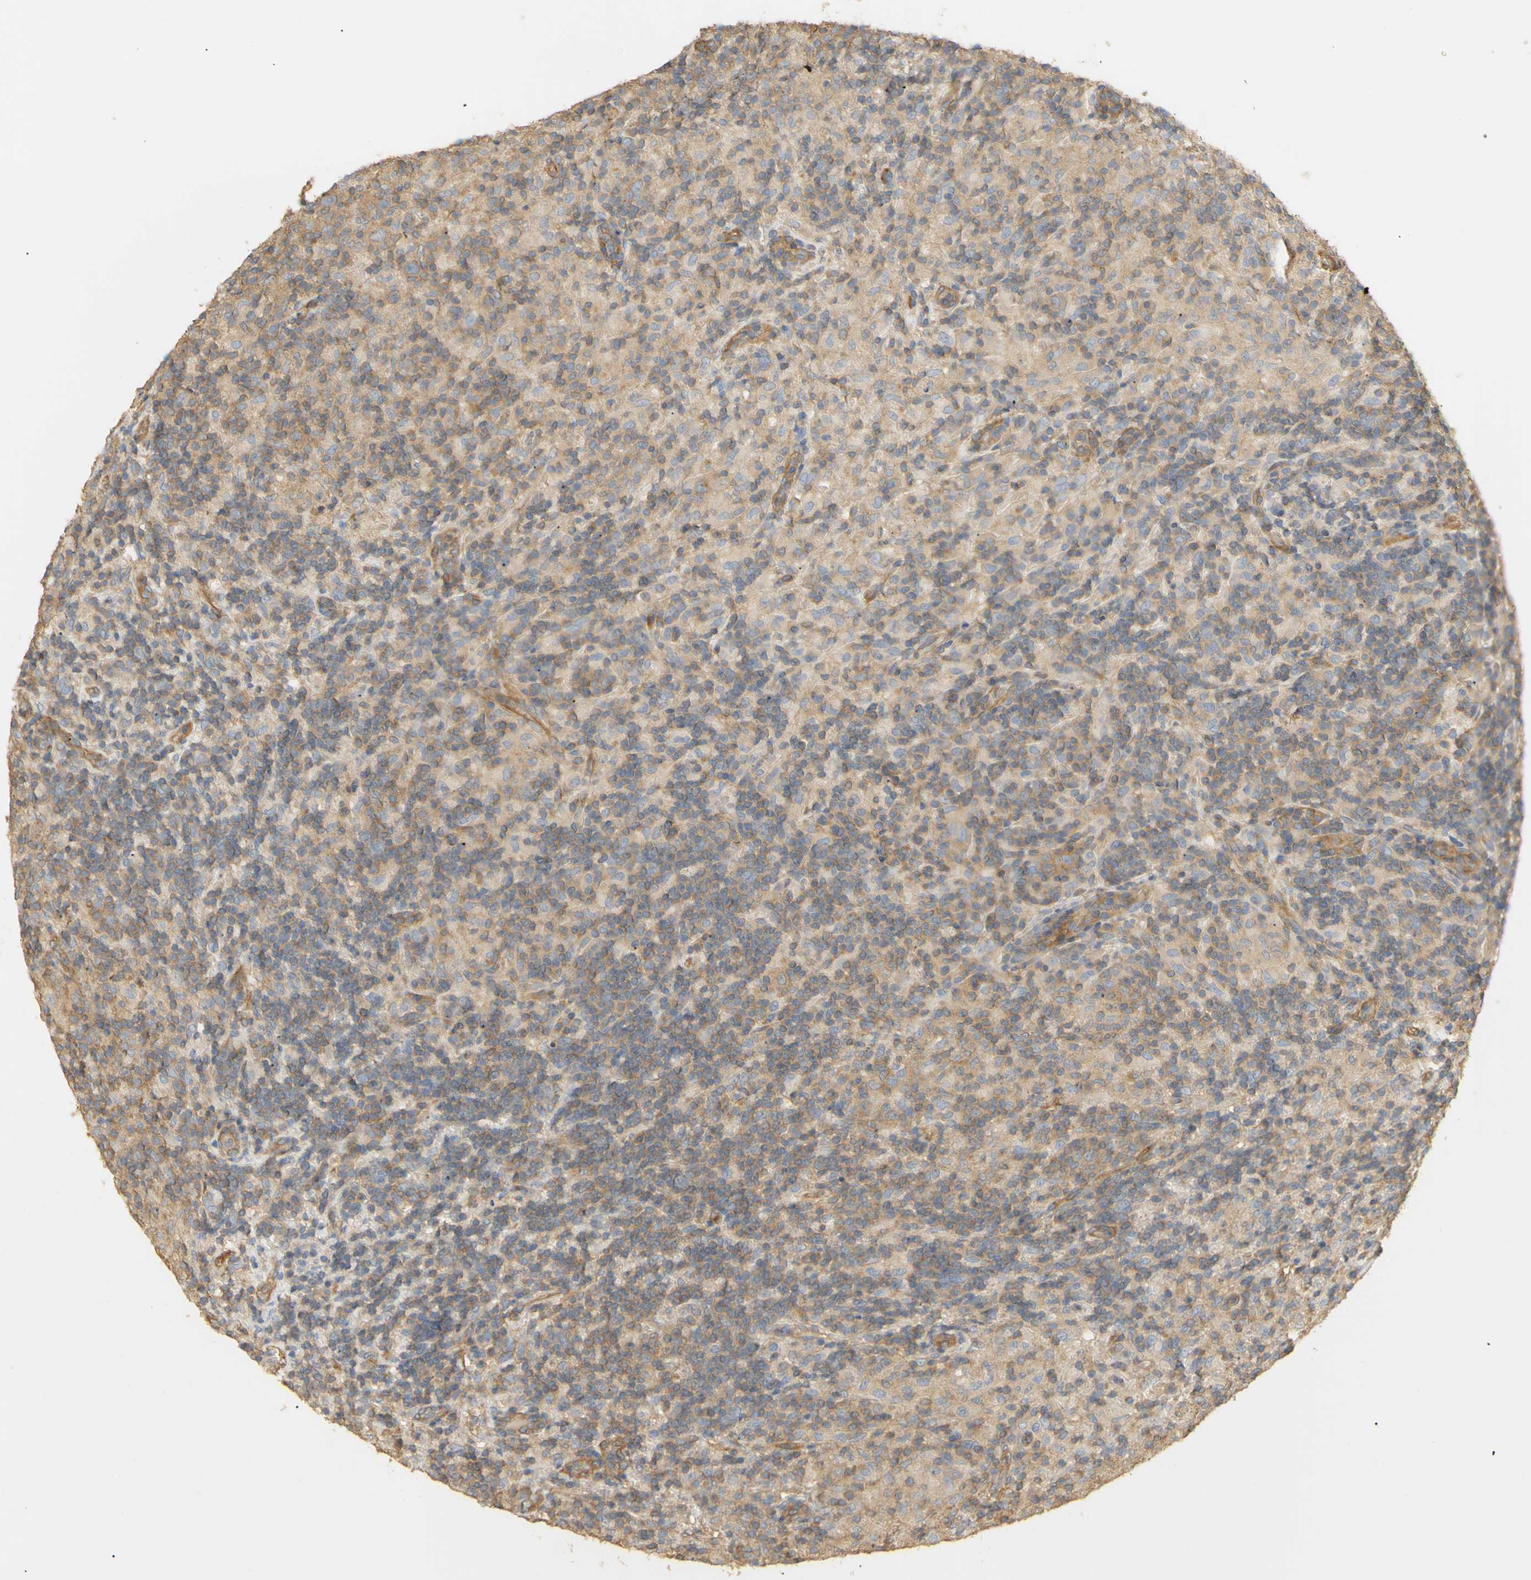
{"staining": {"intensity": "negative", "quantity": "none", "location": "none"}, "tissue": "lymphoma", "cell_type": "Tumor cells", "image_type": "cancer", "snomed": [{"axis": "morphology", "description": "Hodgkin's disease, NOS"}, {"axis": "topography", "description": "Lymph node"}], "caption": "High power microscopy micrograph of an immunohistochemistry histopathology image of Hodgkin's disease, revealing no significant positivity in tumor cells.", "gene": "KCNE4", "patient": {"sex": "male", "age": 70}}